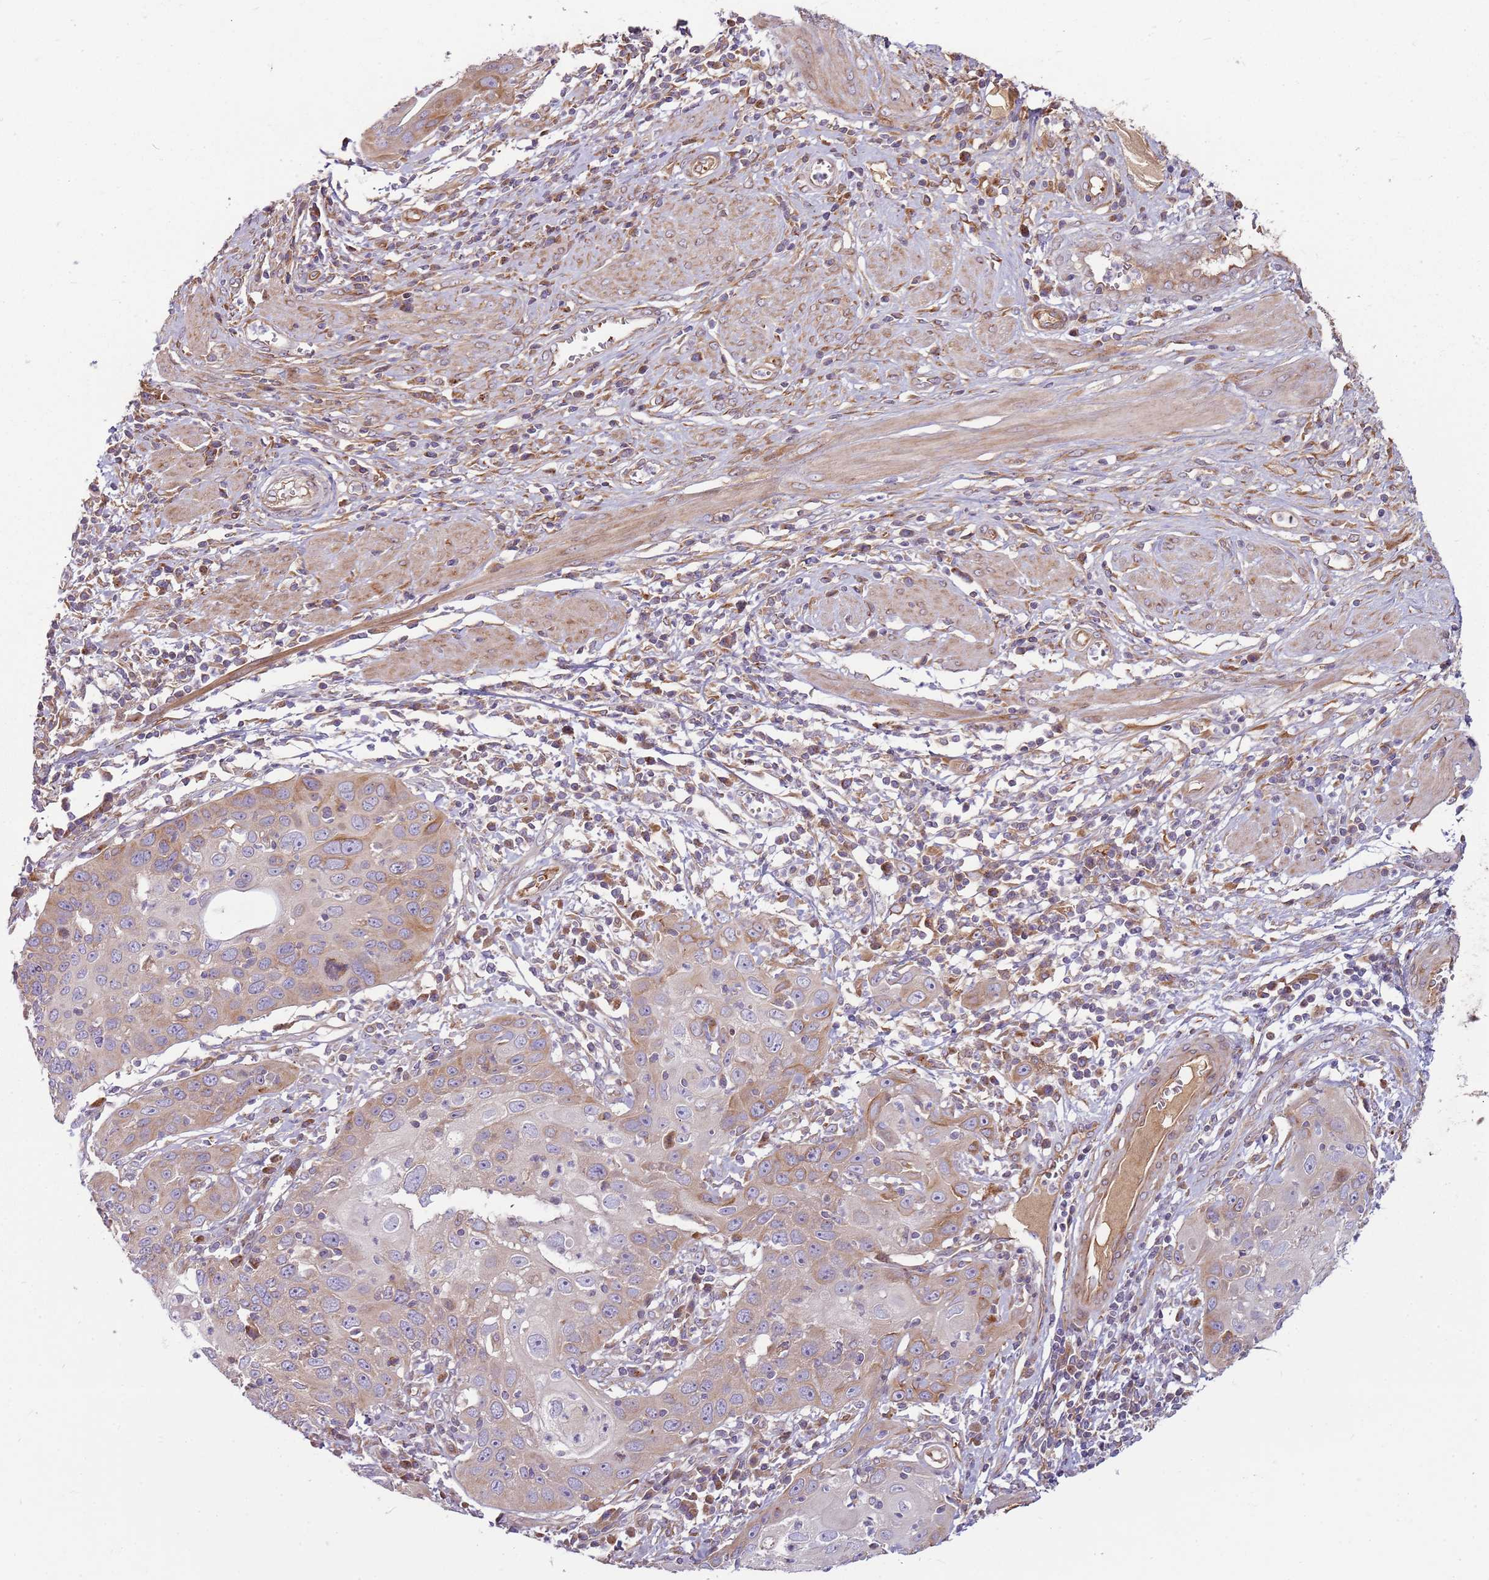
{"staining": {"intensity": "moderate", "quantity": "25%-75%", "location": "cytoplasmic/membranous"}, "tissue": "cervical cancer", "cell_type": "Tumor cells", "image_type": "cancer", "snomed": [{"axis": "morphology", "description": "Squamous cell carcinoma, NOS"}, {"axis": "topography", "description": "Cervix"}], "caption": "Human squamous cell carcinoma (cervical) stained with a protein marker exhibits moderate staining in tumor cells.", "gene": "EMC1", "patient": {"sex": "female", "age": 36}}